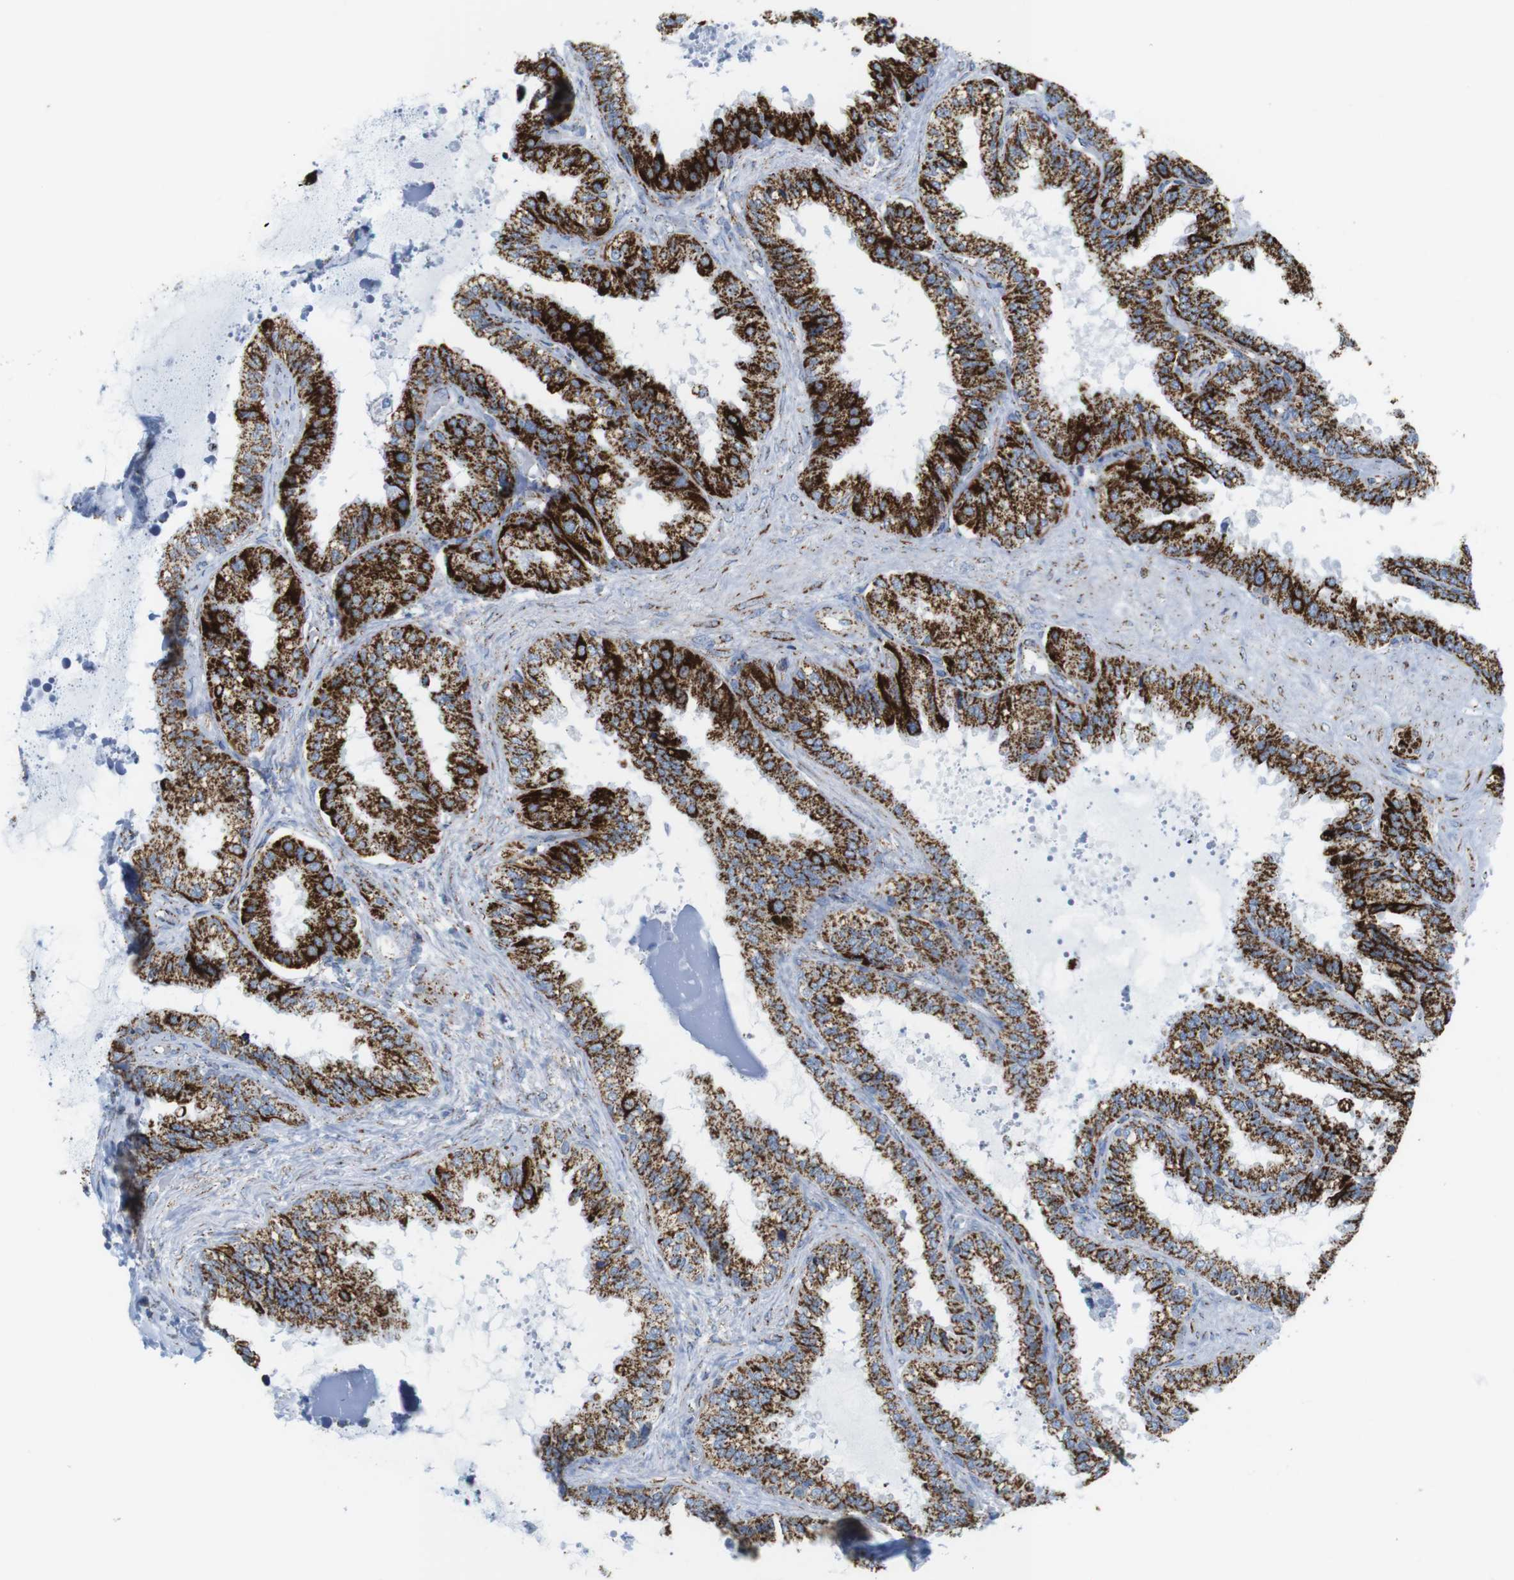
{"staining": {"intensity": "strong", "quantity": ">75%", "location": "cytoplasmic/membranous"}, "tissue": "seminal vesicle", "cell_type": "Glandular cells", "image_type": "normal", "snomed": [{"axis": "morphology", "description": "Normal tissue, NOS"}, {"axis": "topography", "description": "Seminal veicle"}], "caption": "An image showing strong cytoplasmic/membranous expression in approximately >75% of glandular cells in benign seminal vesicle, as visualized by brown immunohistochemical staining.", "gene": "ATP5PO", "patient": {"sex": "male", "age": 46}}